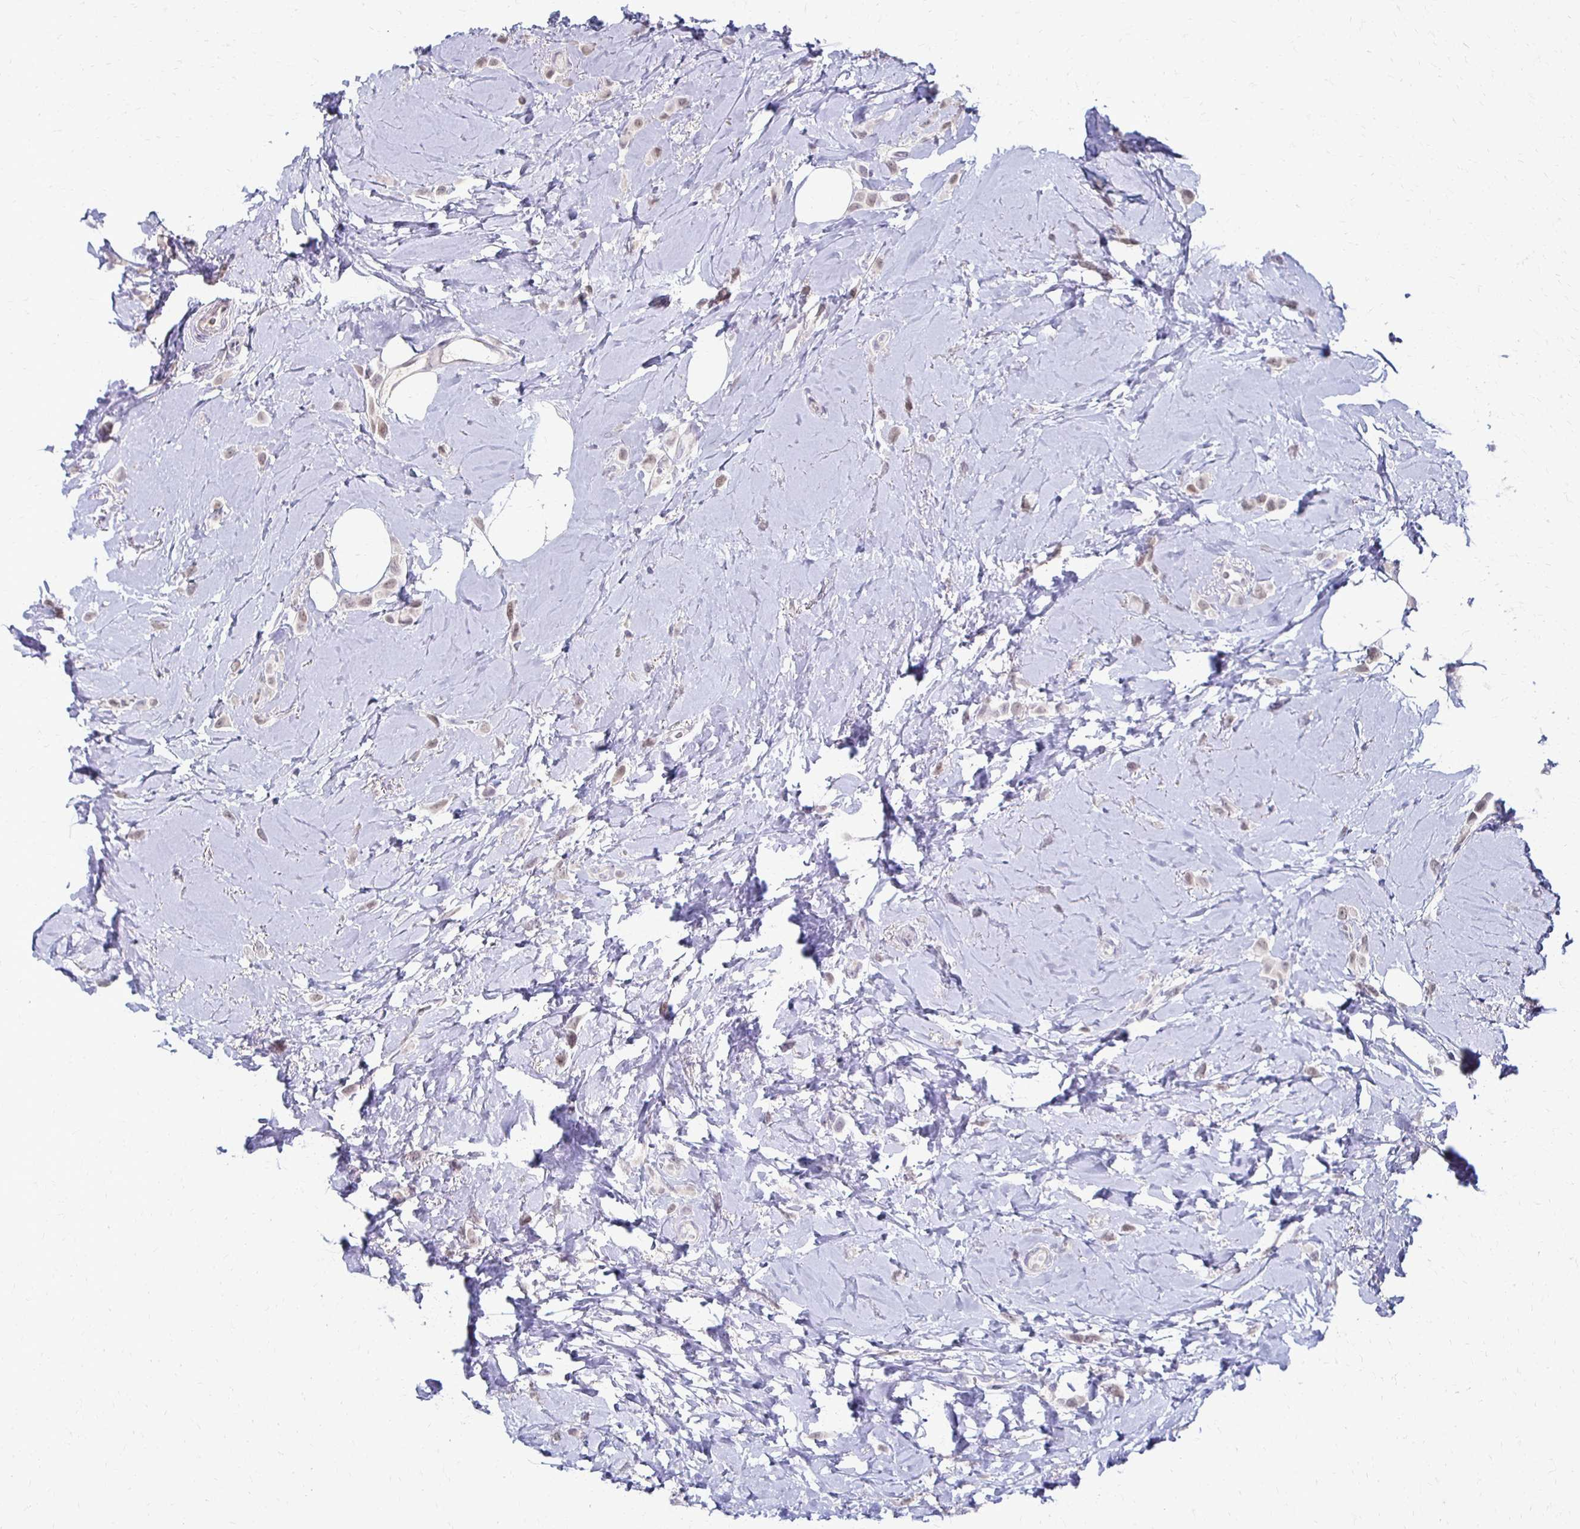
{"staining": {"intensity": "negative", "quantity": "none", "location": "none"}, "tissue": "breast cancer", "cell_type": "Tumor cells", "image_type": "cancer", "snomed": [{"axis": "morphology", "description": "Lobular carcinoma"}, {"axis": "topography", "description": "Breast"}], "caption": "The photomicrograph demonstrates no significant expression in tumor cells of breast cancer. The staining is performed using DAB brown chromogen with nuclei counter-stained in using hematoxylin.", "gene": "FOXO4", "patient": {"sex": "female", "age": 66}}